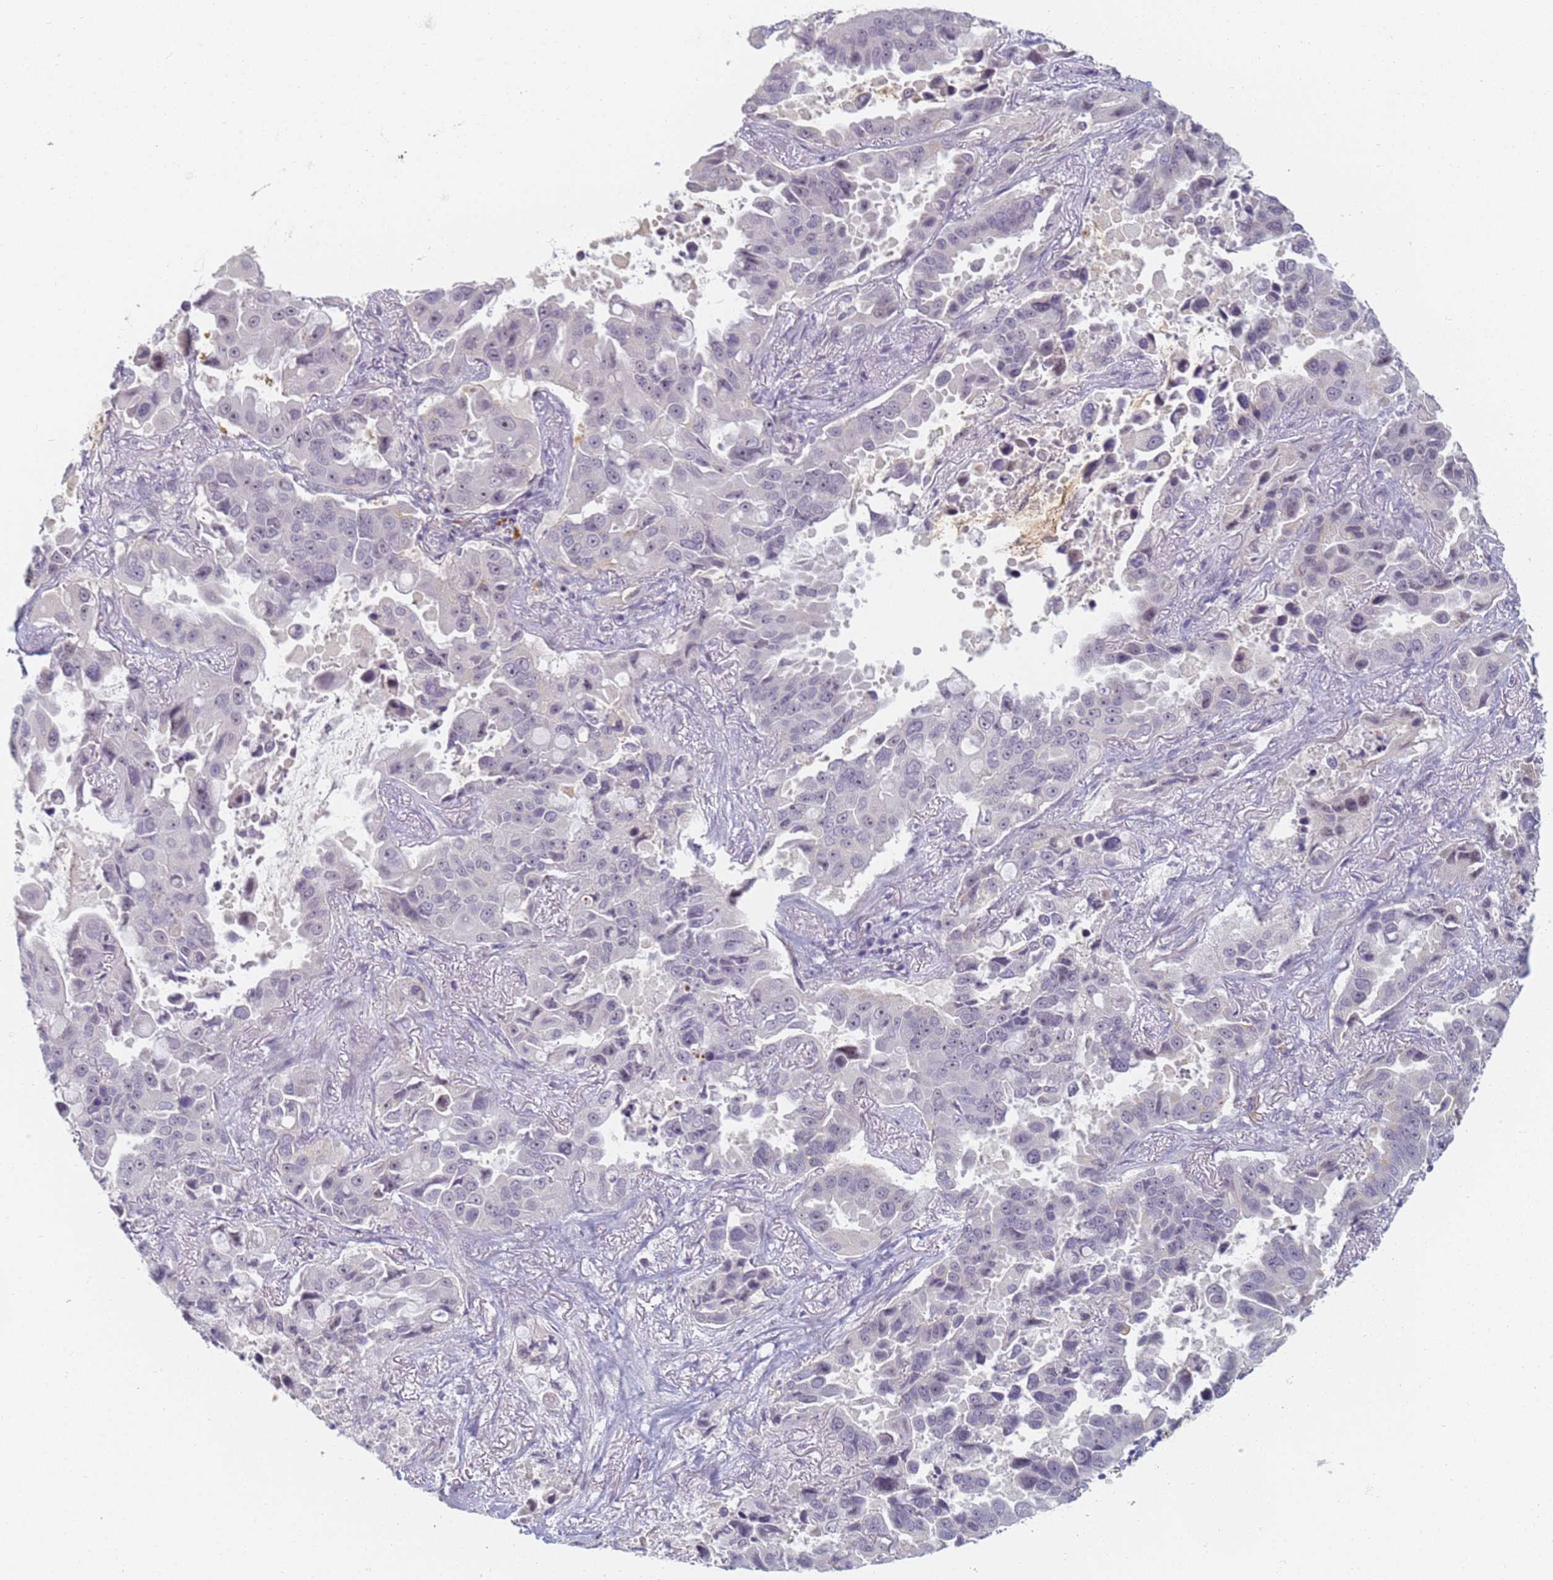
{"staining": {"intensity": "negative", "quantity": "none", "location": "none"}, "tissue": "lung cancer", "cell_type": "Tumor cells", "image_type": "cancer", "snomed": [{"axis": "morphology", "description": "Adenocarcinoma, NOS"}, {"axis": "topography", "description": "Lung"}], "caption": "Photomicrograph shows no significant protein staining in tumor cells of lung cancer (adenocarcinoma).", "gene": "SLC38A9", "patient": {"sex": "male", "age": 64}}